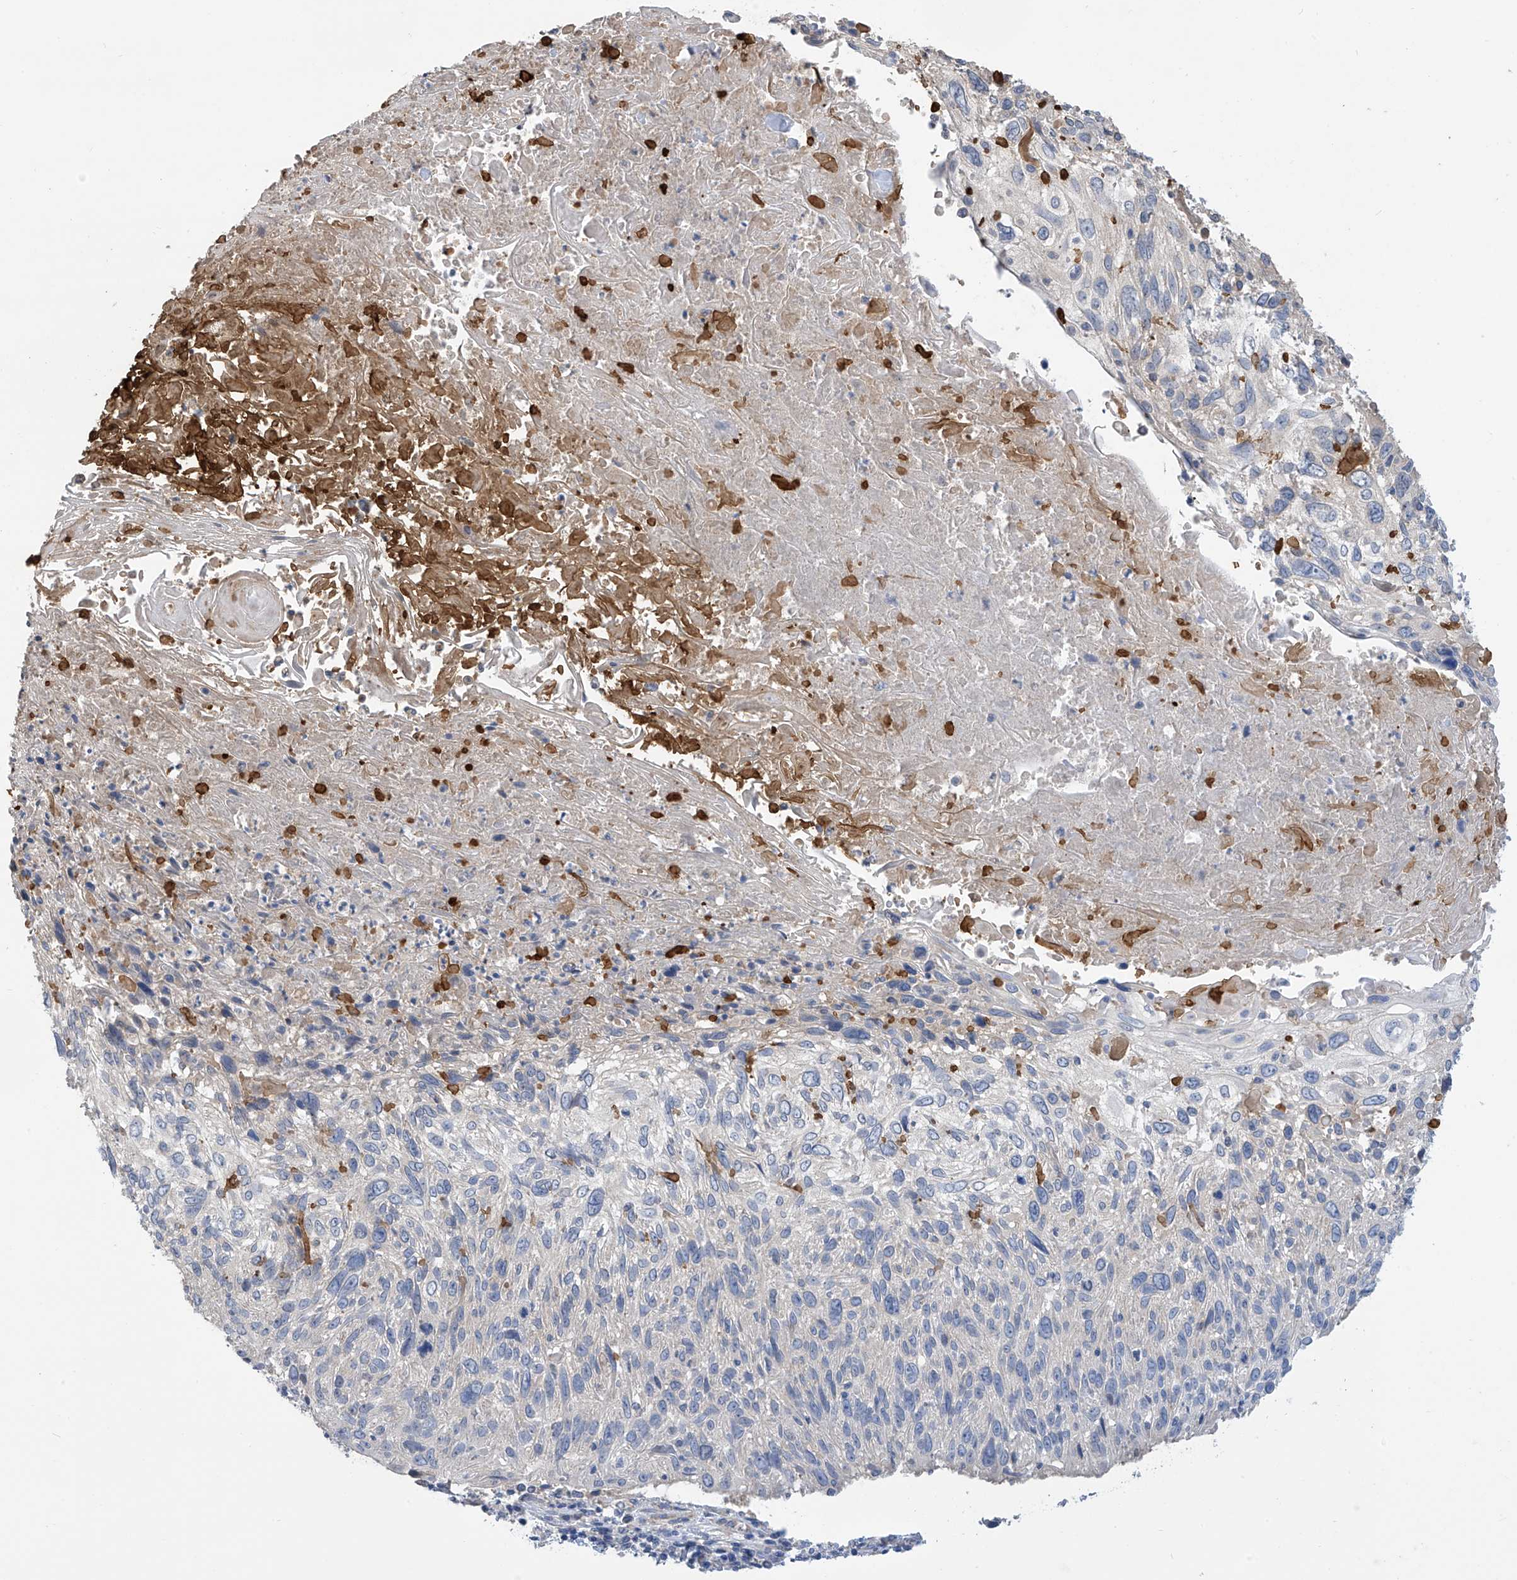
{"staining": {"intensity": "negative", "quantity": "none", "location": "none"}, "tissue": "cervical cancer", "cell_type": "Tumor cells", "image_type": "cancer", "snomed": [{"axis": "morphology", "description": "Squamous cell carcinoma, NOS"}, {"axis": "topography", "description": "Cervix"}], "caption": "Human cervical squamous cell carcinoma stained for a protein using immunohistochemistry (IHC) exhibits no positivity in tumor cells.", "gene": "PHACTR4", "patient": {"sex": "female", "age": 51}}